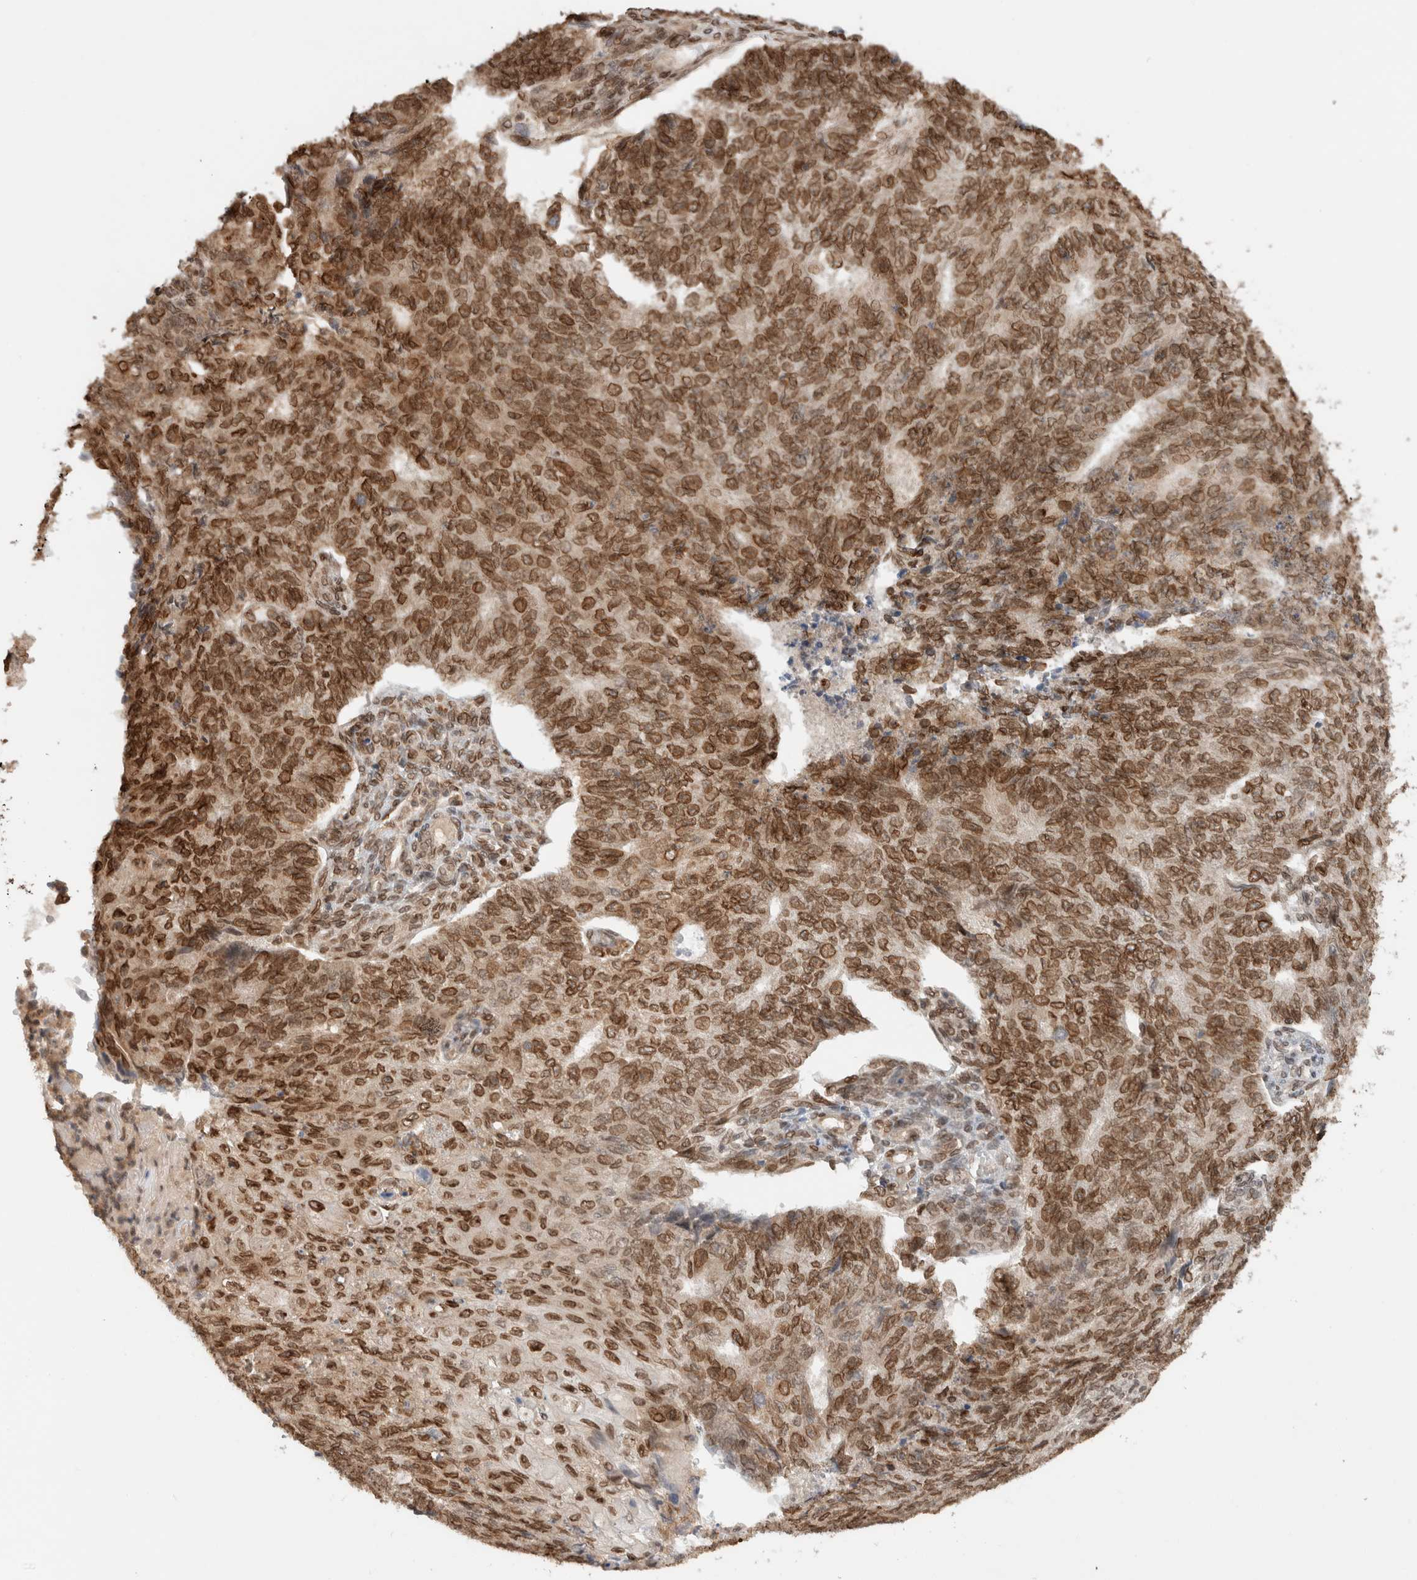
{"staining": {"intensity": "moderate", "quantity": ">75%", "location": "cytoplasmic/membranous,nuclear"}, "tissue": "endometrial cancer", "cell_type": "Tumor cells", "image_type": "cancer", "snomed": [{"axis": "morphology", "description": "Adenocarcinoma, NOS"}, {"axis": "topography", "description": "Endometrium"}], "caption": "Moderate cytoplasmic/membranous and nuclear staining is appreciated in about >75% of tumor cells in endometrial cancer.", "gene": "TPR", "patient": {"sex": "female", "age": 32}}